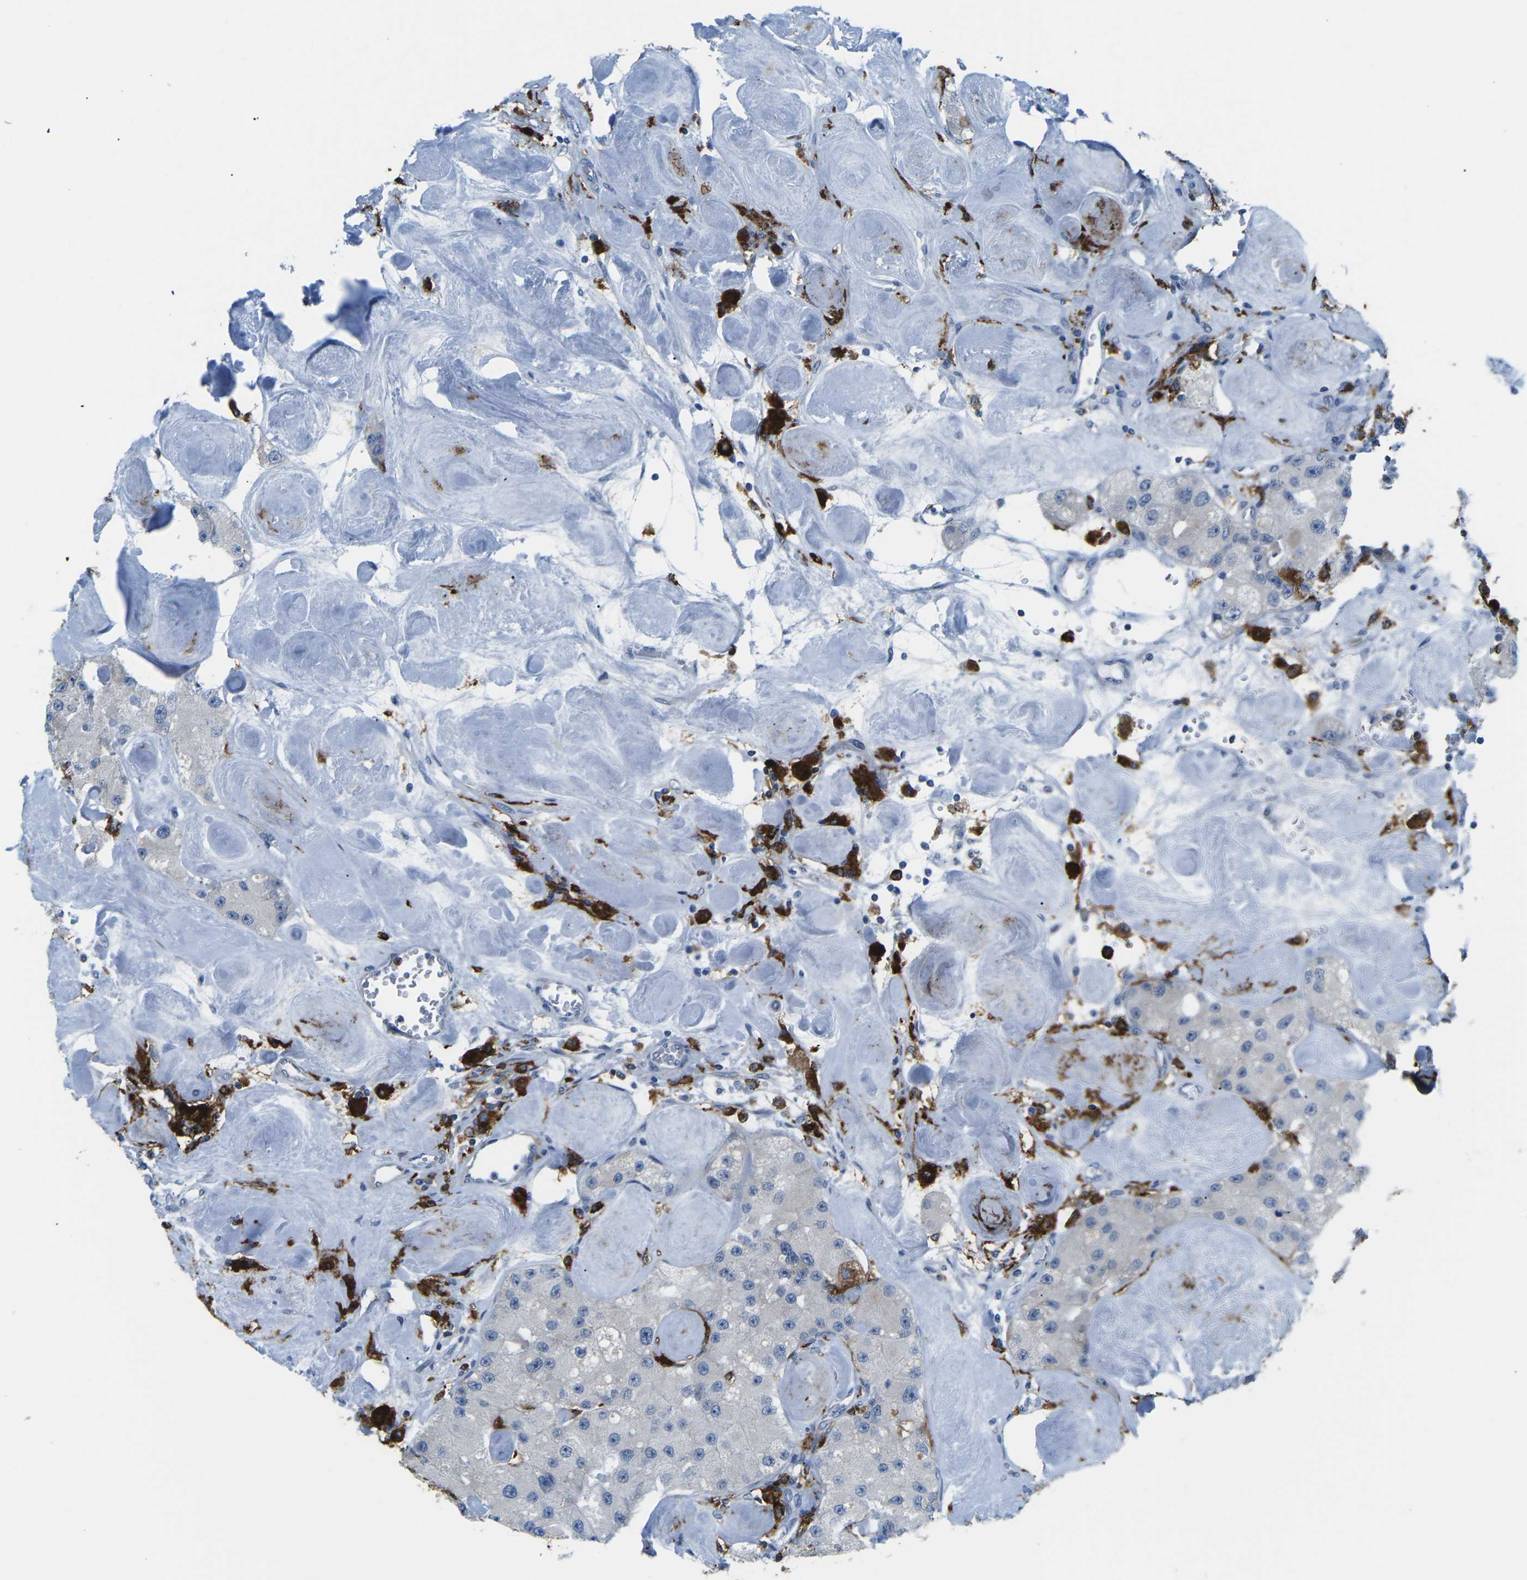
{"staining": {"intensity": "negative", "quantity": "none", "location": "none"}, "tissue": "carcinoid", "cell_type": "Tumor cells", "image_type": "cancer", "snomed": [{"axis": "morphology", "description": "Carcinoid, malignant, NOS"}, {"axis": "topography", "description": "Pancreas"}], "caption": "Image shows no protein expression in tumor cells of carcinoid tissue.", "gene": "PTPN1", "patient": {"sex": "male", "age": 41}}